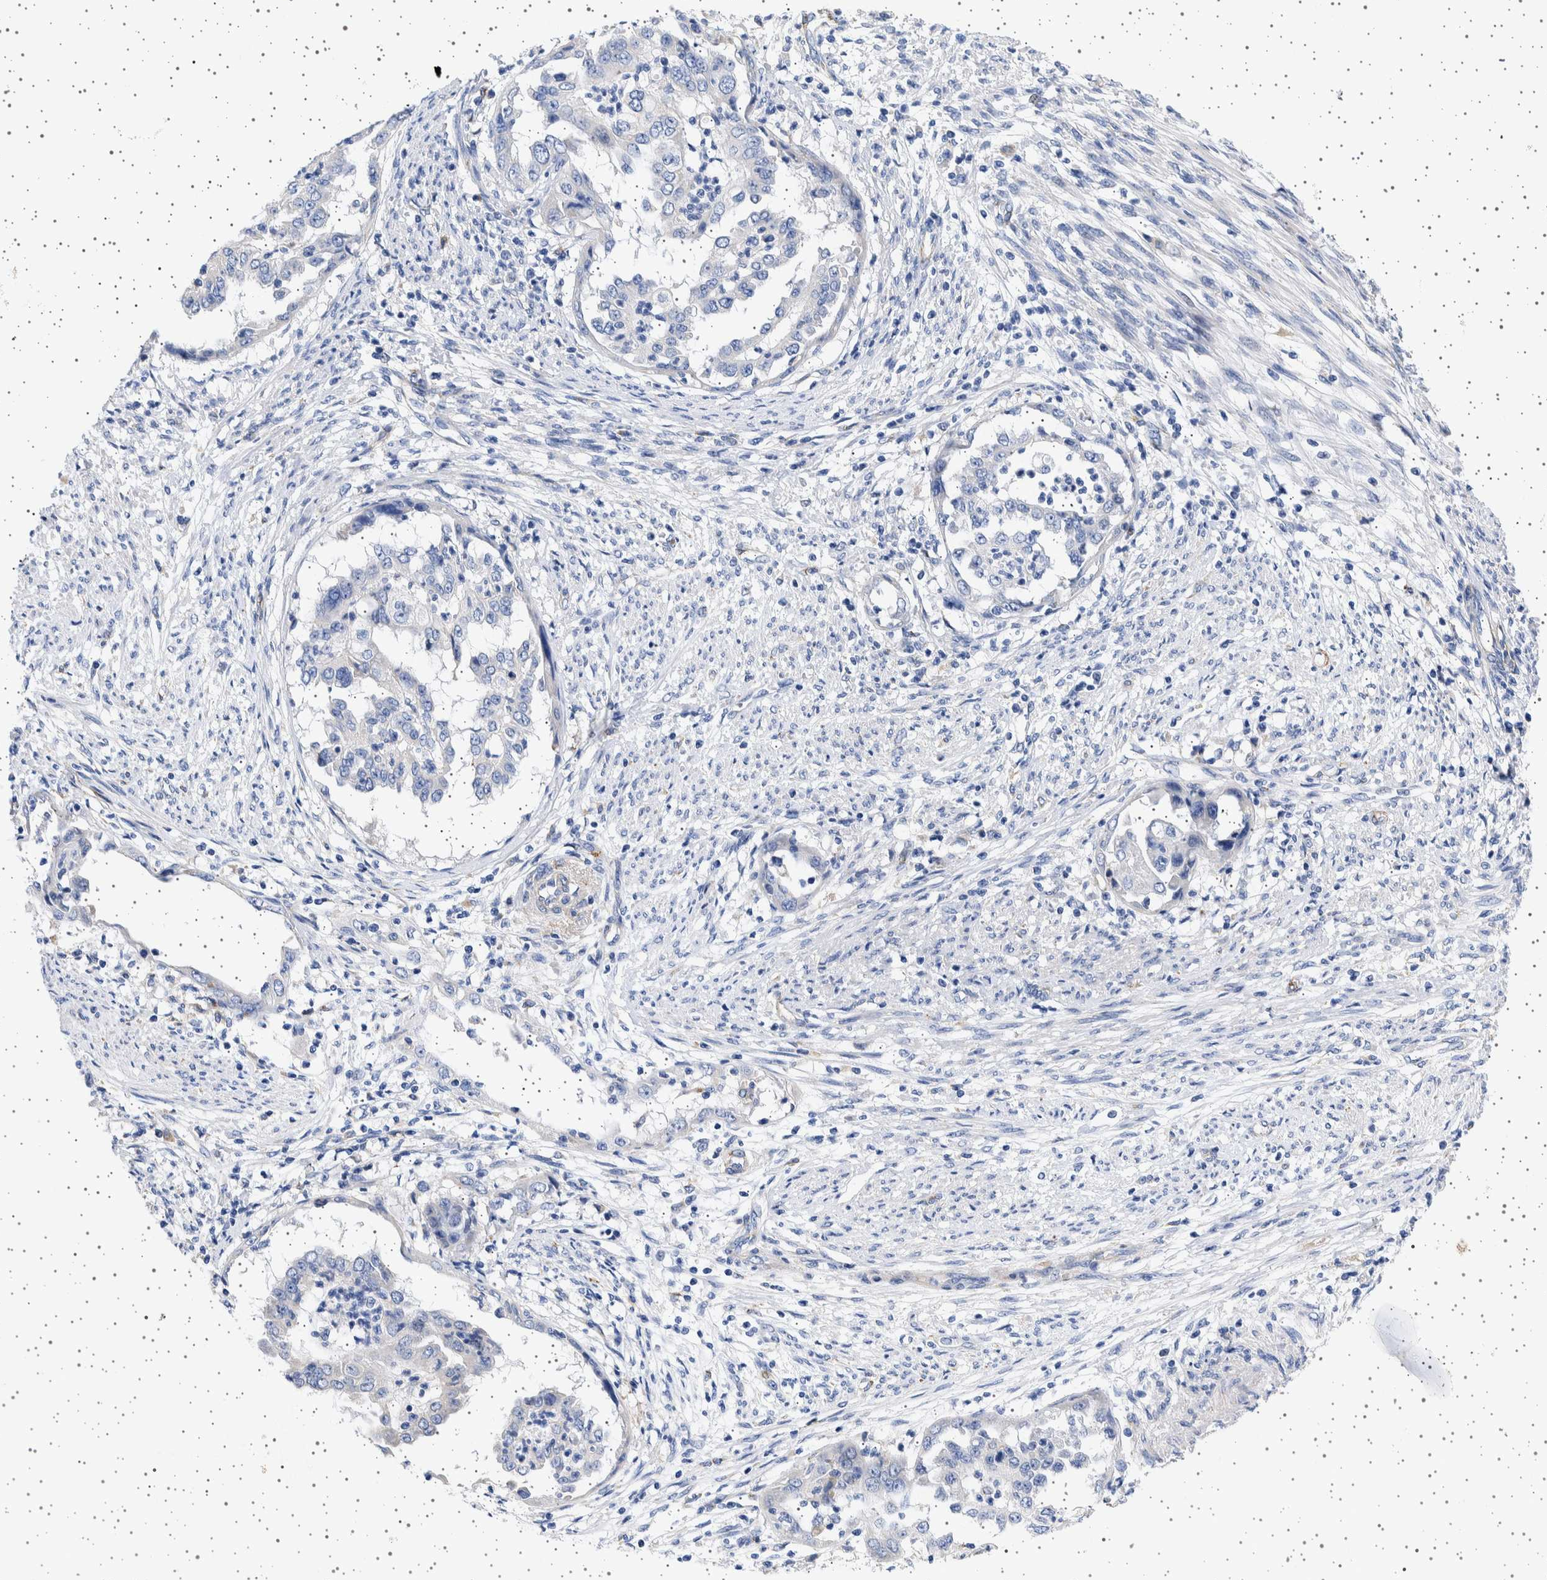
{"staining": {"intensity": "negative", "quantity": "none", "location": "none"}, "tissue": "endometrial cancer", "cell_type": "Tumor cells", "image_type": "cancer", "snomed": [{"axis": "morphology", "description": "Adenocarcinoma, NOS"}, {"axis": "topography", "description": "Endometrium"}], "caption": "Human adenocarcinoma (endometrial) stained for a protein using immunohistochemistry shows no staining in tumor cells.", "gene": "SEPTIN4", "patient": {"sex": "female", "age": 85}}